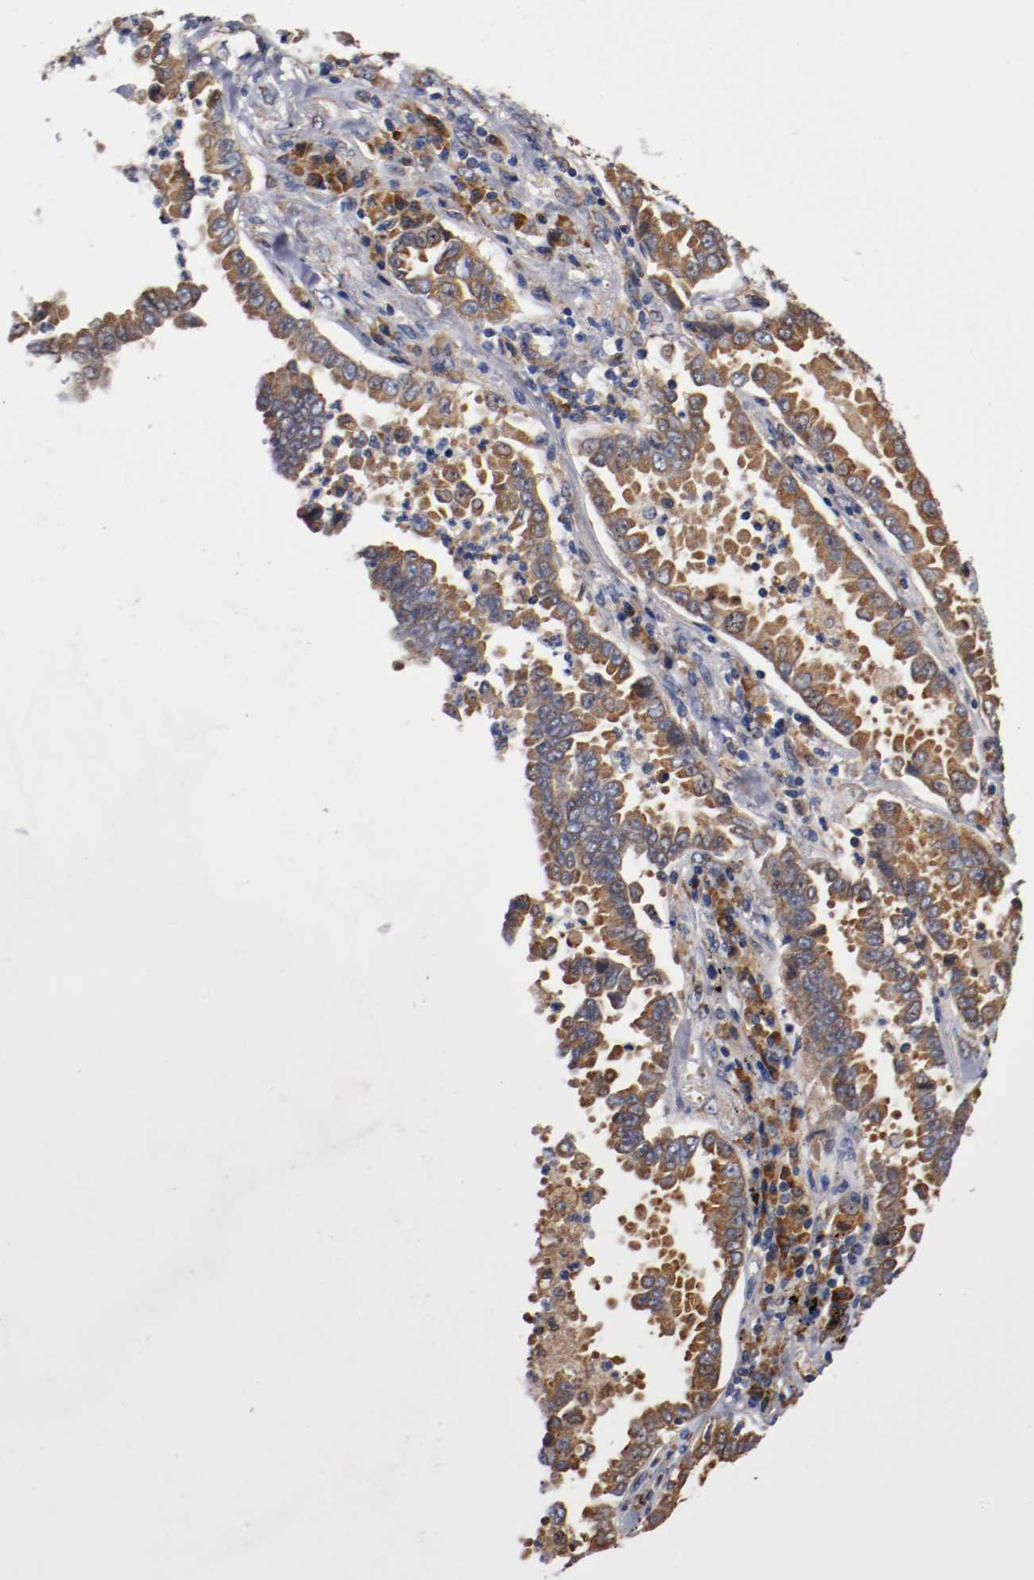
{"staining": {"intensity": "moderate", "quantity": ">75%", "location": "cytoplasmic/membranous"}, "tissue": "lung cancer", "cell_type": "Tumor cells", "image_type": "cancer", "snomed": [{"axis": "morphology", "description": "Normal tissue, NOS"}, {"axis": "morphology", "description": "Inflammation, NOS"}, {"axis": "morphology", "description": "Adenocarcinoma, NOS"}, {"axis": "topography", "description": "Lung"}], "caption": "This image exhibits IHC staining of lung cancer, with medium moderate cytoplasmic/membranous expression in about >75% of tumor cells.", "gene": "TNFSF13", "patient": {"sex": "female", "age": 64}}